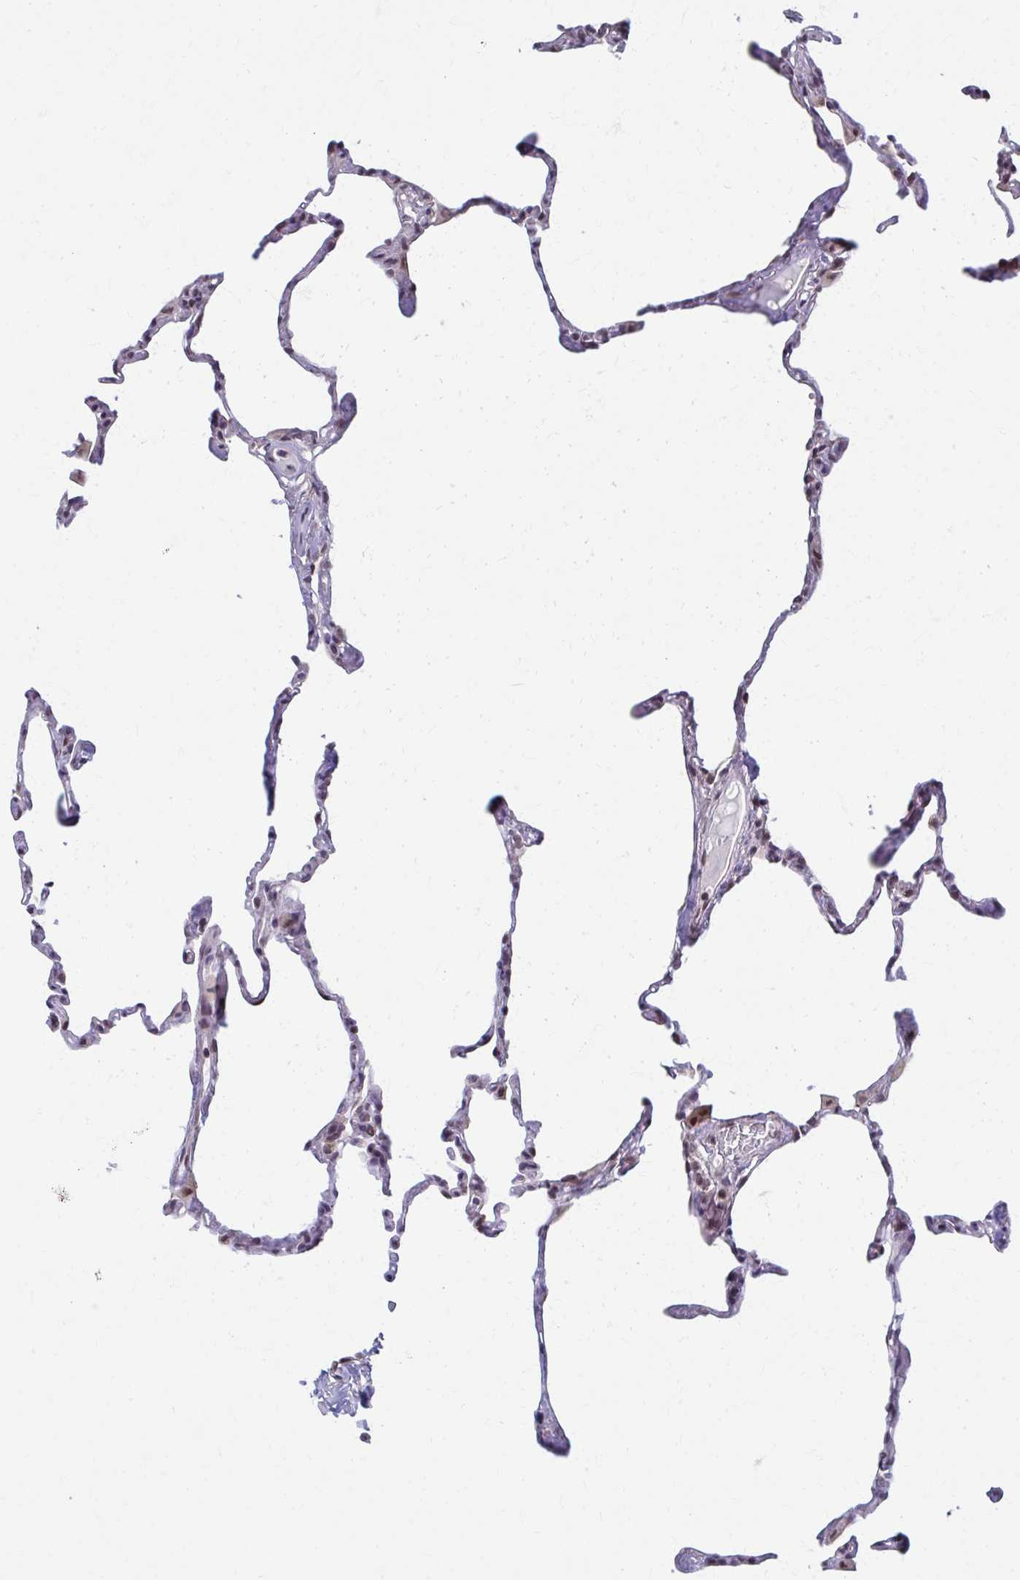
{"staining": {"intensity": "weak", "quantity": "25%-75%", "location": "nuclear"}, "tissue": "lung", "cell_type": "Alveolar cells", "image_type": "normal", "snomed": [{"axis": "morphology", "description": "Normal tissue, NOS"}, {"axis": "topography", "description": "Lung"}], "caption": "Immunohistochemistry (IHC) (DAB) staining of benign human lung demonstrates weak nuclear protein positivity in about 25%-75% of alveolar cells. The staining was performed using DAB, with brown indicating positive protein expression. Nuclei are stained blue with hematoxylin.", "gene": "SETBP1", "patient": {"sex": "male", "age": 65}}